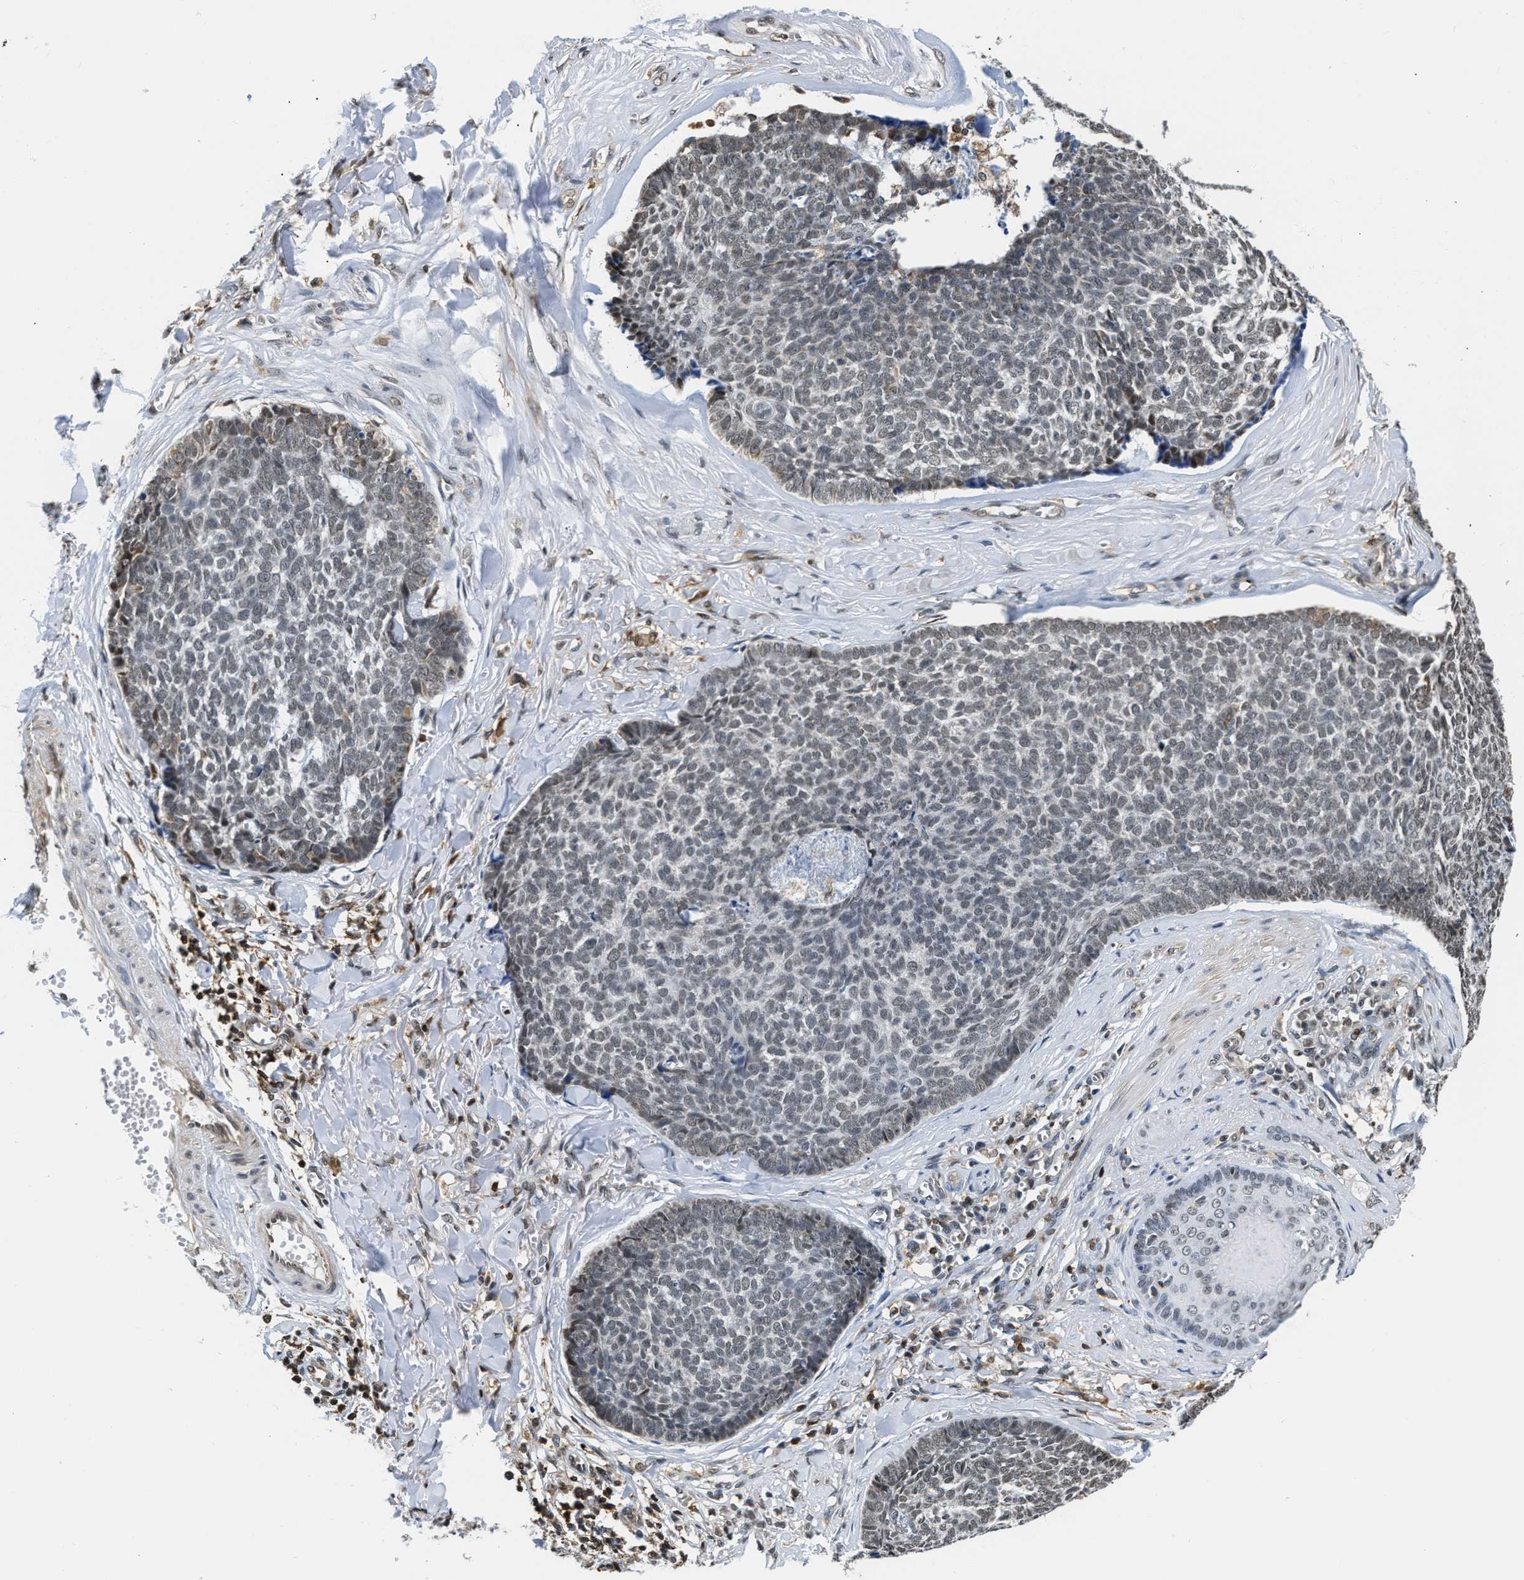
{"staining": {"intensity": "weak", "quantity": ">75%", "location": "nuclear"}, "tissue": "skin cancer", "cell_type": "Tumor cells", "image_type": "cancer", "snomed": [{"axis": "morphology", "description": "Basal cell carcinoma"}, {"axis": "topography", "description": "Skin"}], "caption": "Human skin cancer (basal cell carcinoma) stained with a brown dye shows weak nuclear positive staining in about >75% of tumor cells.", "gene": "STK10", "patient": {"sex": "male", "age": 84}}